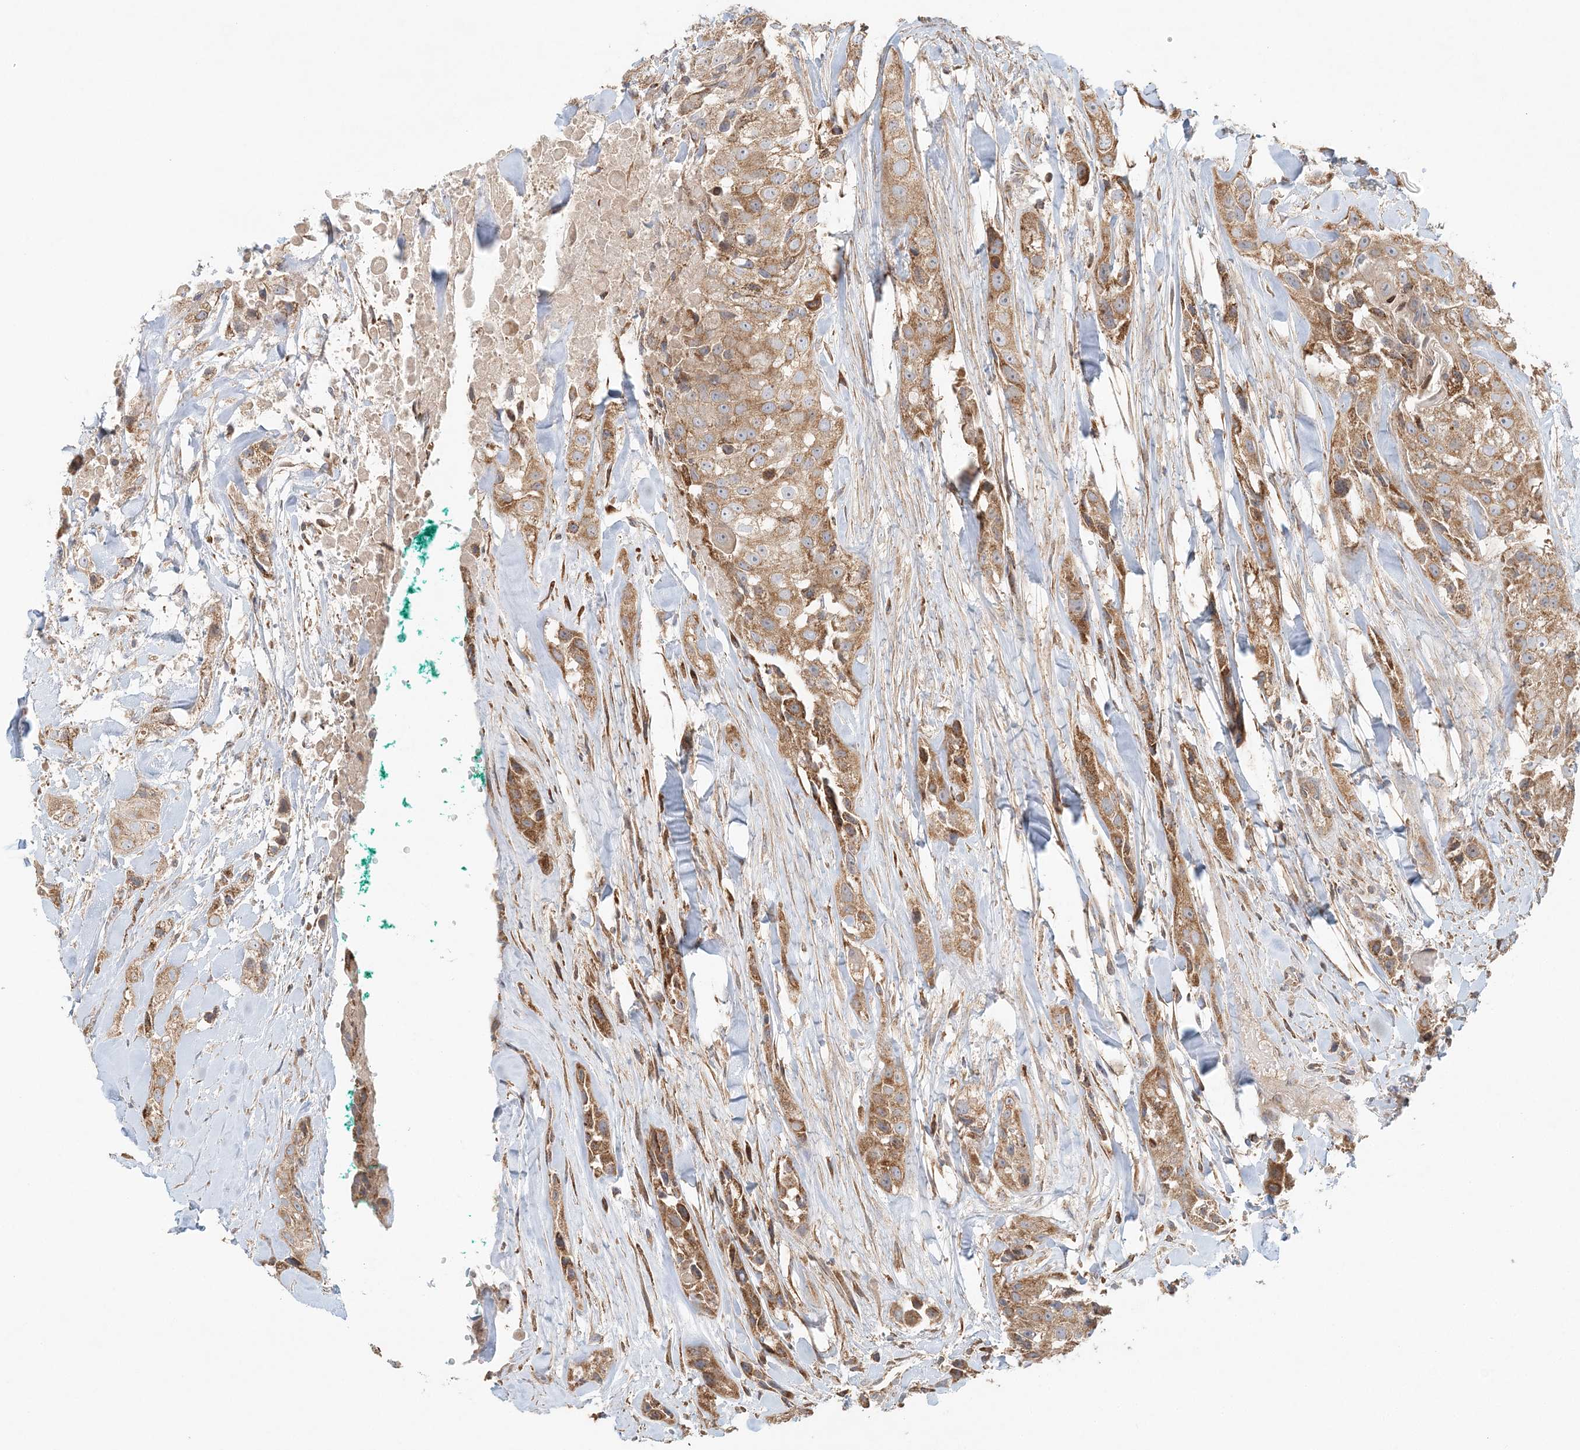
{"staining": {"intensity": "moderate", "quantity": ">75%", "location": "cytoplasmic/membranous"}, "tissue": "head and neck cancer", "cell_type": "Tumor cells", "image_type": "cancer", "snomed": [{"axis": "morphology", "description": "Normal tissue, NOS"}, {"axis": "morphology", "description": "Squamous cell carcinoma, NOS"}, {"axis": "topography", "description": "Skeletal muscle"}, {"axis": "topography", "description": "Head-Neck"}], "caption": "Immunohistochemistry image of head and neck cancer (squamous cell carcinoma) stained for a protein (brown), which shows medium levels of moderate cytoplasmic/membranous positivity in approximately >75% of tumor cells.", "gene": "KIAA0232", "patient": {"sex": "male", "age": 51}}